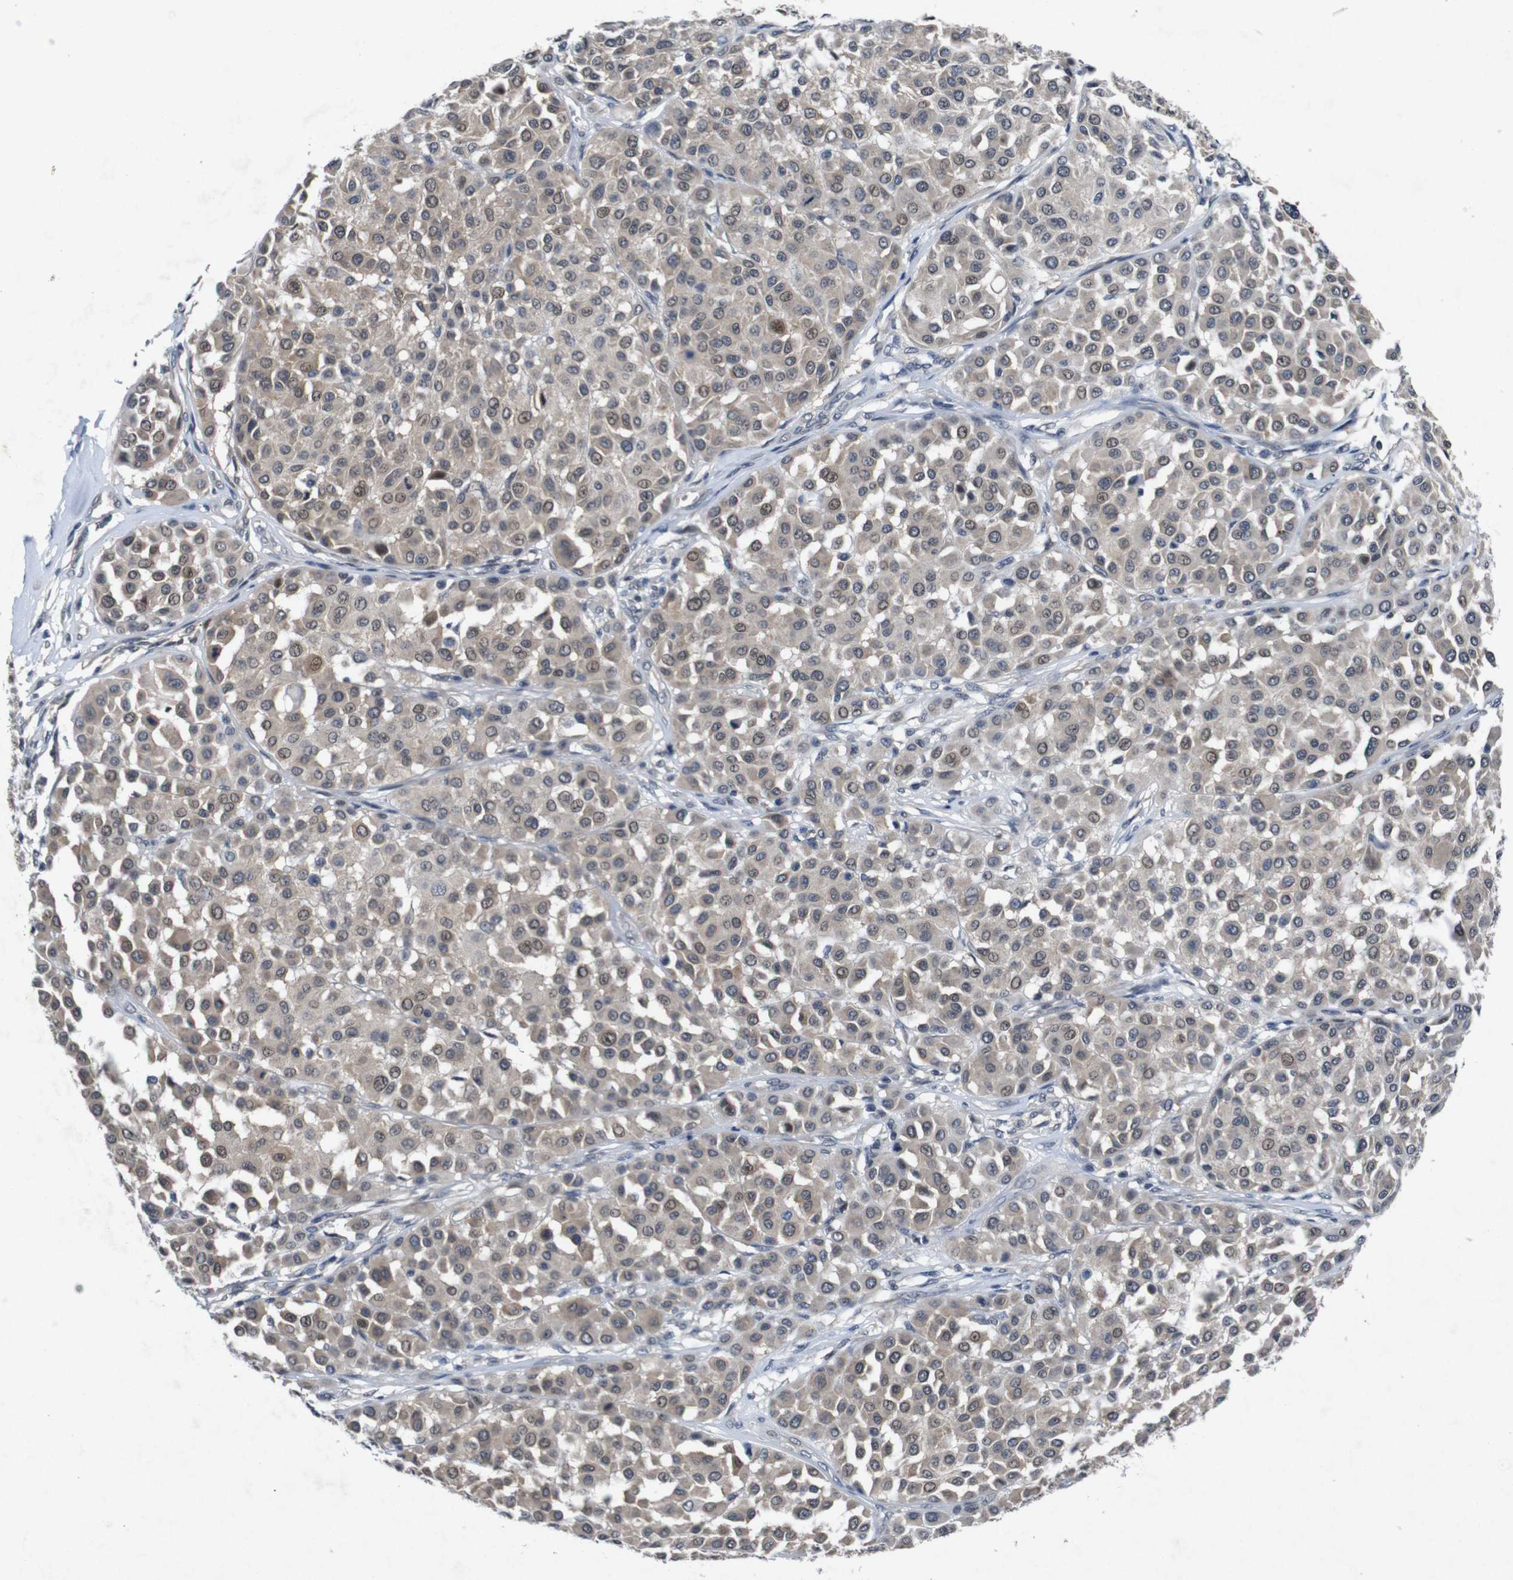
{"staining": {"intensity": "negative", "quantity": "none", "location": "none"}, "tissue": "melanoma", "cell_type": "Tumor cells", "image_type": "cancer", "snomed": [{"axis": "morphology", "description": "Malignant melanoma, Metastatic site"}, {"axis": "topography", "description": "Soft tissue"}], "caption": "There is no significant expression in tumor cells of melanoma. (DAB immunohistochemistry, high magnification).", "gene": "AKT3", "patient": {"sex": "male", "age": 41}}